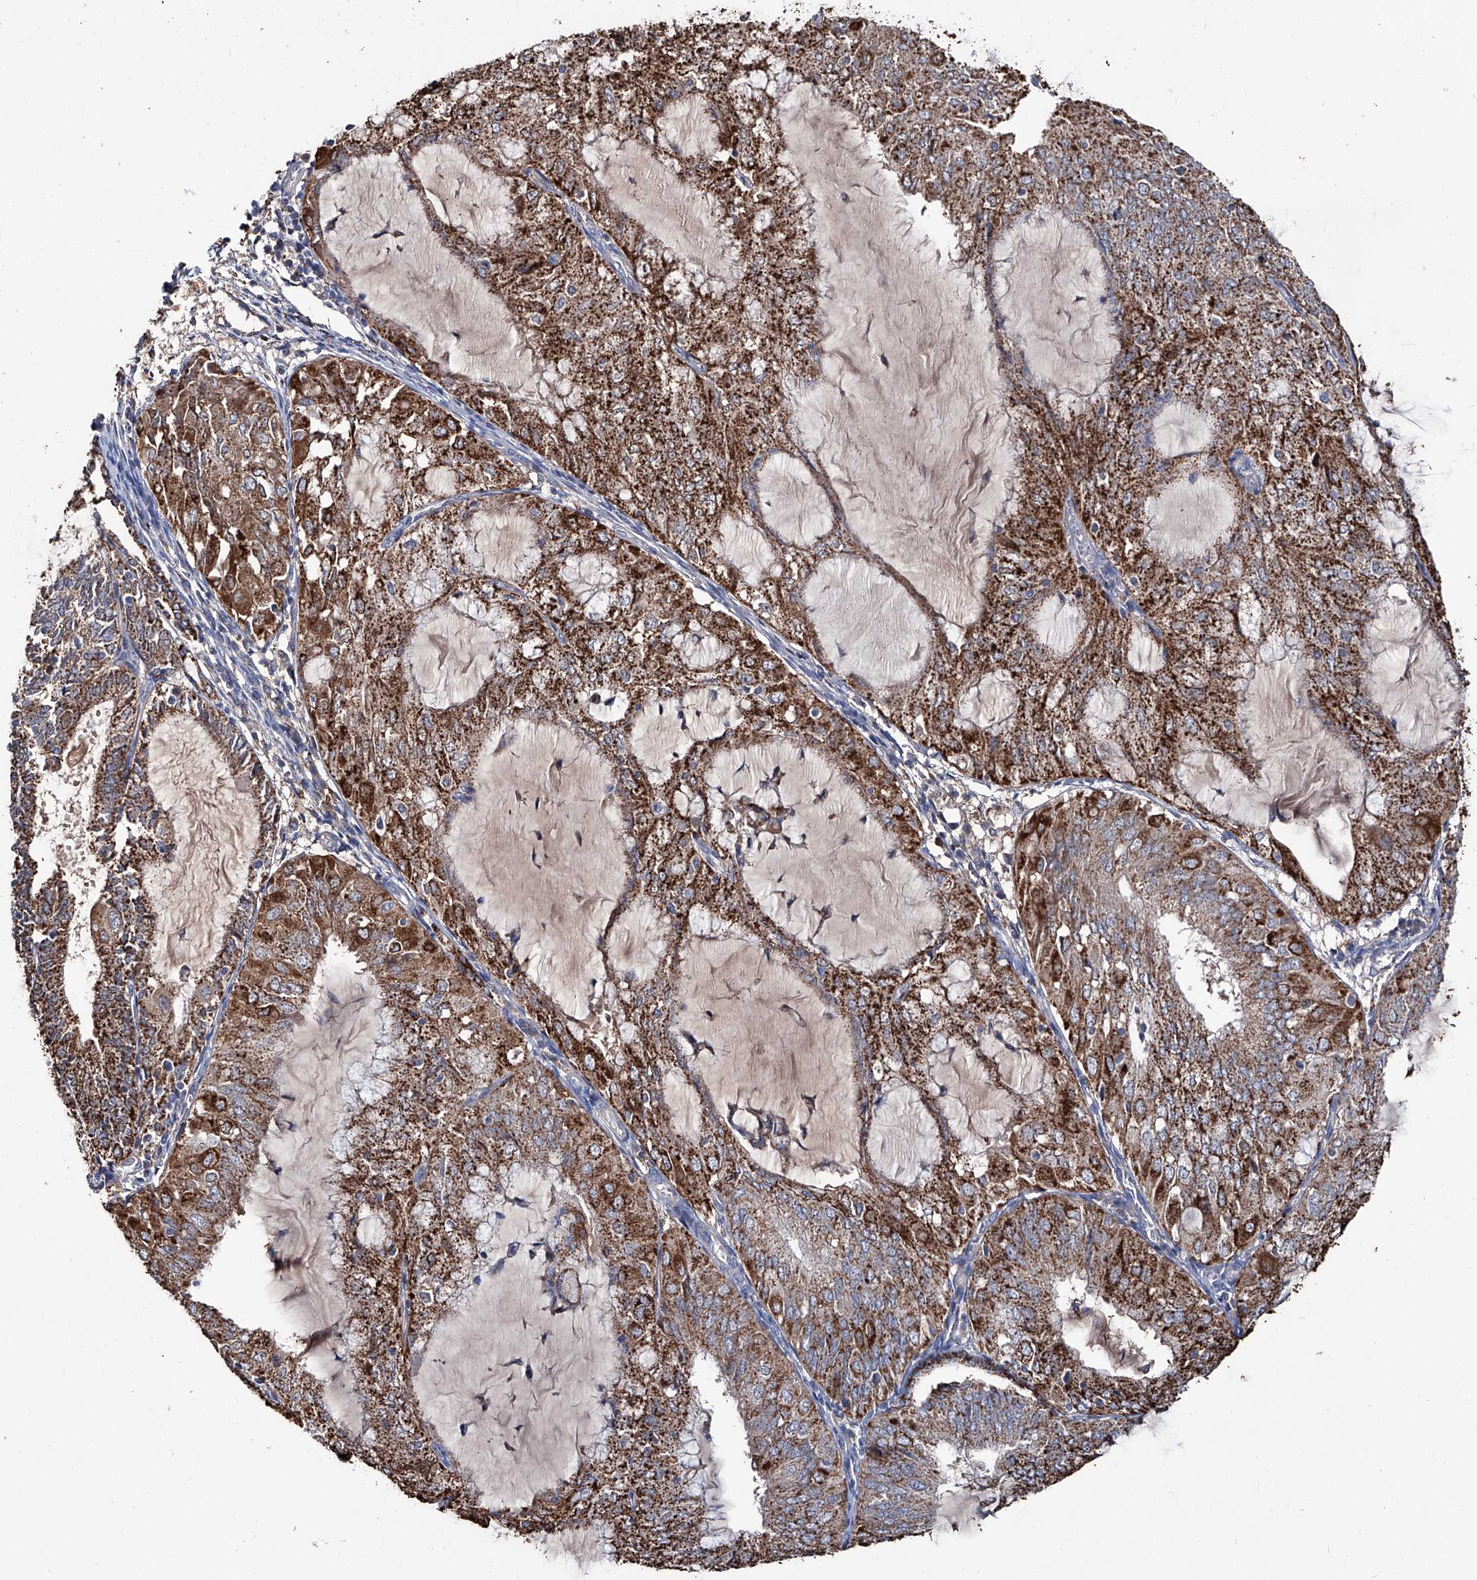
{"staining": {"intensity": "strong", "quantity": ">75%", "location": "cytoplasmic/membranous"}, "tissue": "endometrial cancer", "cell_type": "Tumor cells", "image_type": "cancer", "snomed": [{"axis": "morphology", "description": "Adenocarcinoma, NOS"}, {"axis": "topography", "description": "Endometrium"}], "caption": "Endometrial cancer (adenocarcinoma) stained with a brown dye exhibits strong cytoplasmic/membranous positive positivity in approximately >75% of tumor cells.", "gene": "NHS", "patient": {"sex": "female", "age": 81}}